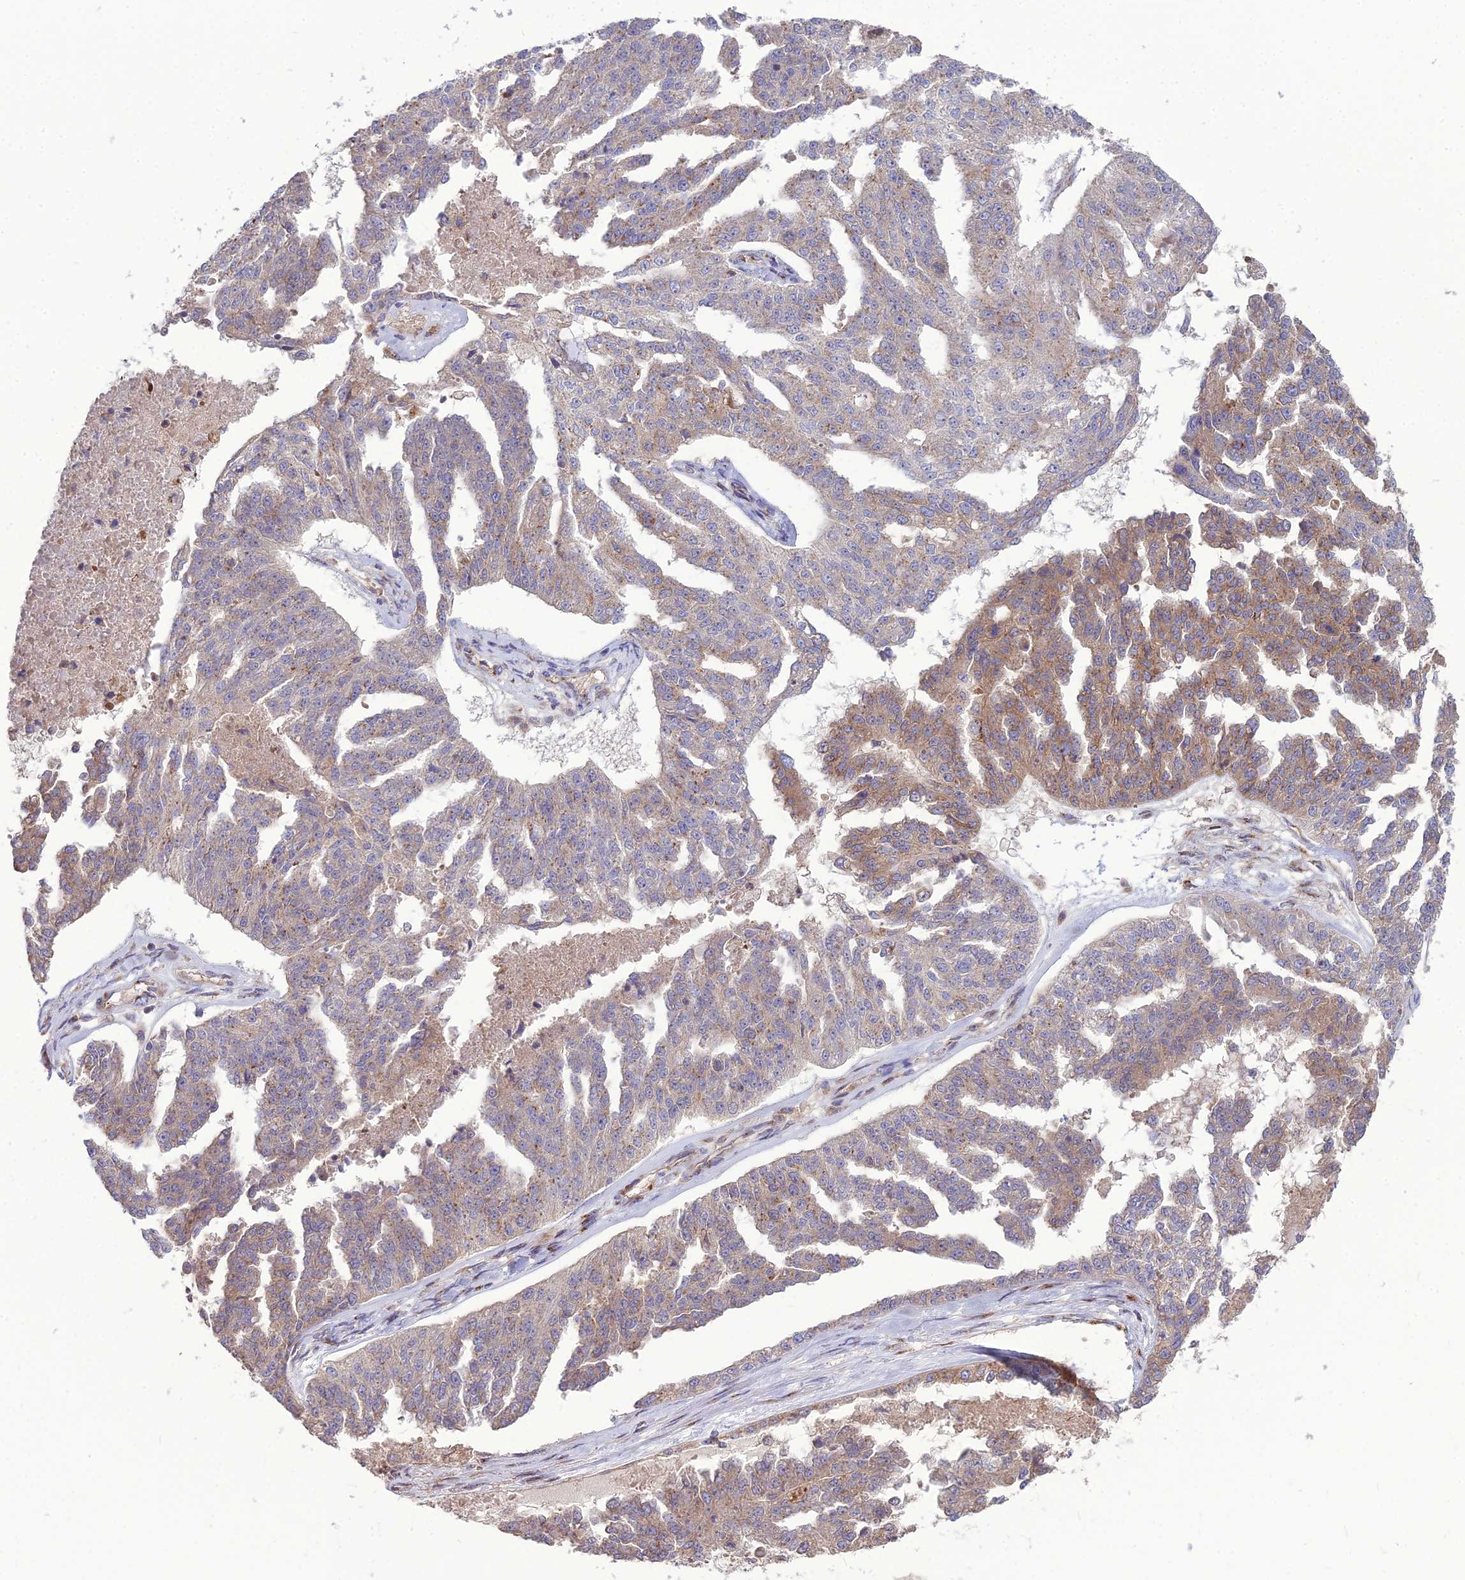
{"staining": {"intensity": "moderate", "quantity": "<25%", "location": "cytoplasmic/membranous"}, "tissue": "ovarian cancer", "cell_type": "Tumor cells", "image_type": "cancer", "snomed": [{"axis": "morphology", "description": "Cystadenocarcinoma, serous, NOS"}, {"axis": "topography", "description": "Ovary"}], "caption": "Ovarian cancer (serous cystadenocarcinoma) stained with immunohistochemistry (IHC) shows moderate cytoplasmic/membranous expression in approximately <25% of tumor cells.", "gene": "SPRYD7", "patient": {"sex": "female", "age": 58}}